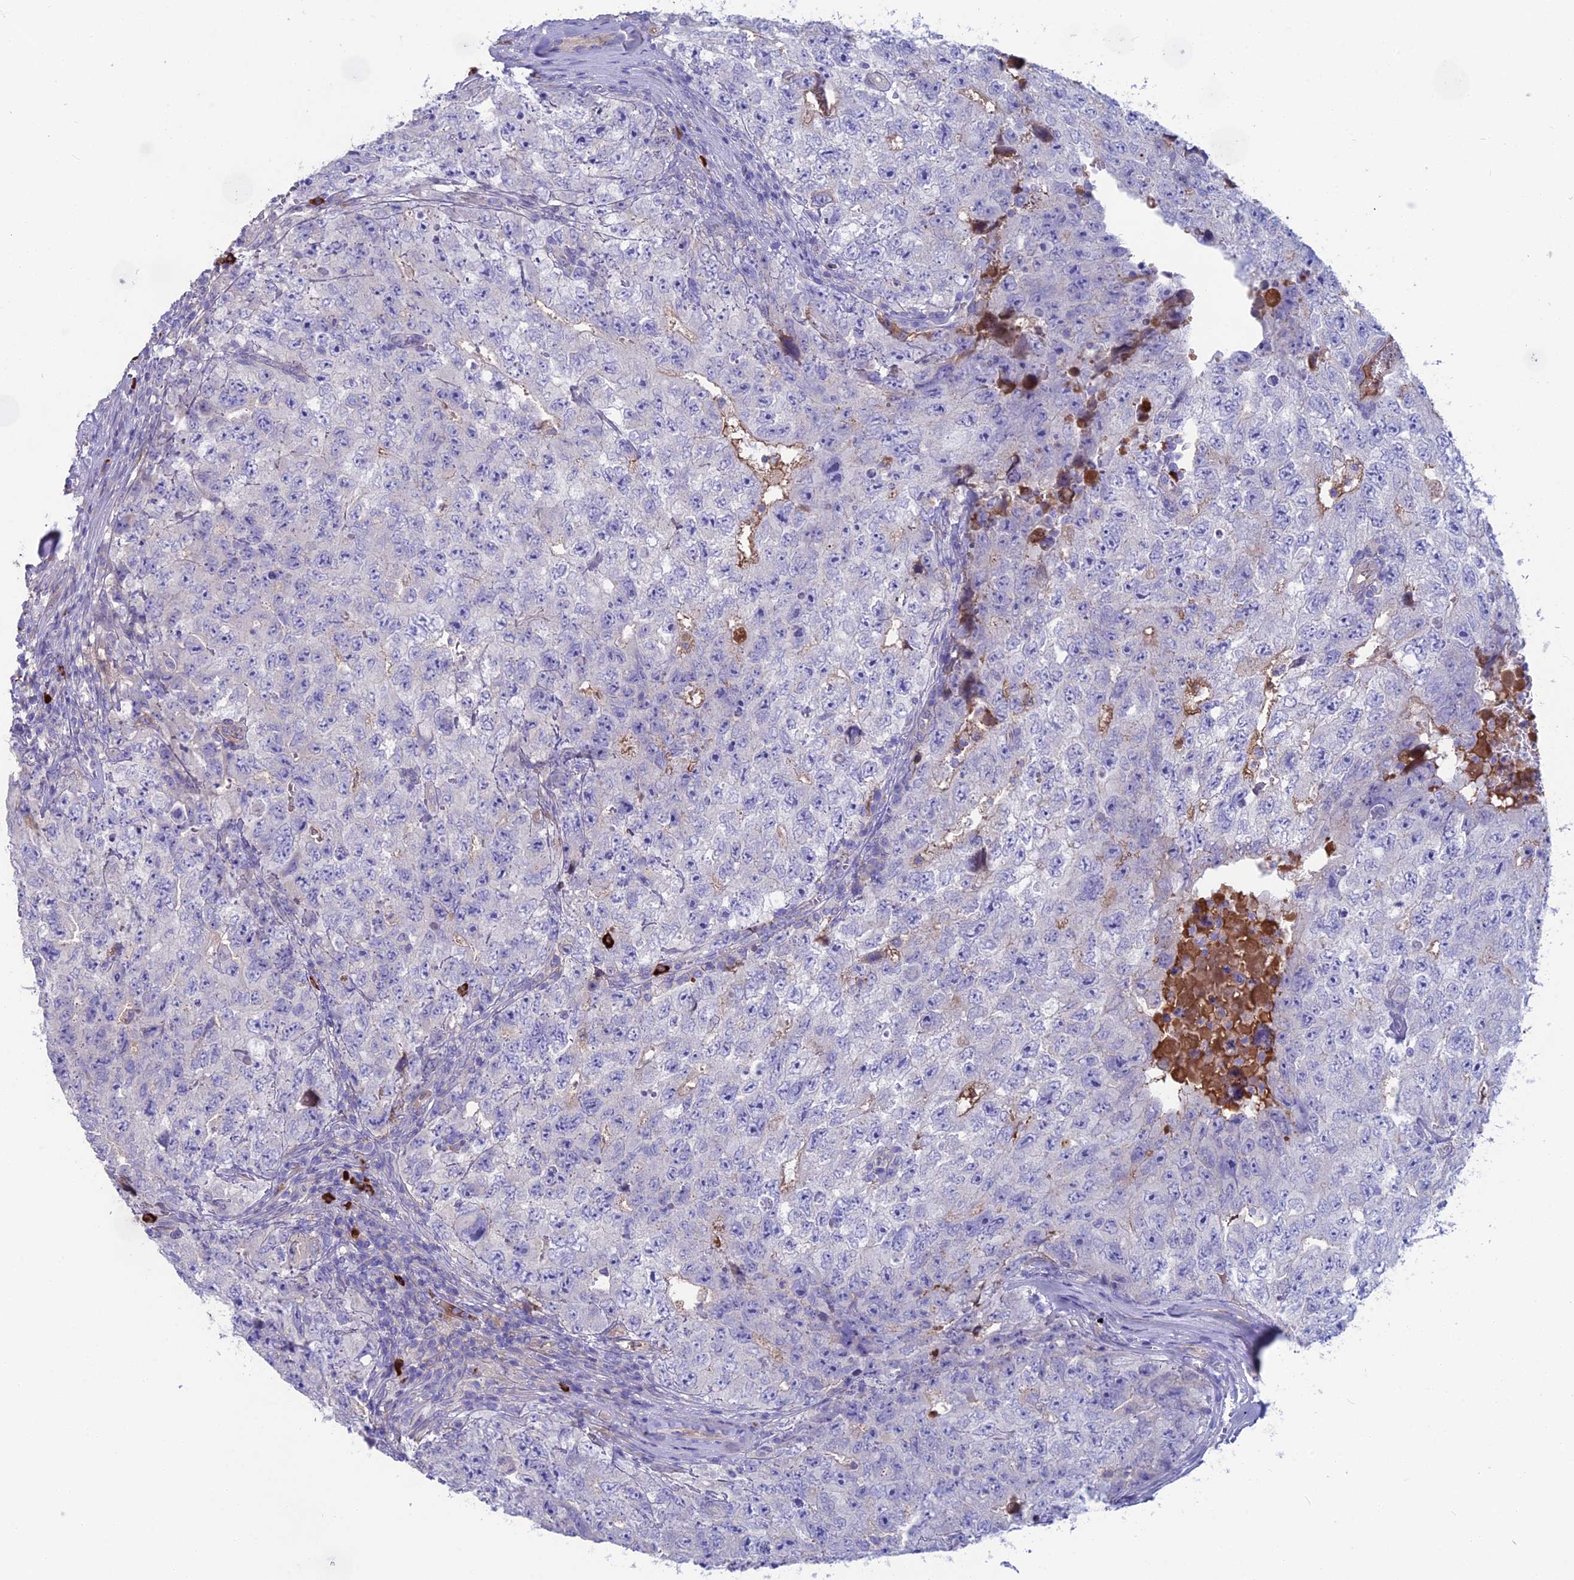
{"staining": {"intensity": "negative", "quantity": "none", "location": "none"}, "tissue": "testis cancer", "cell_type": "Tumor cells", "image_type": "cancer", "snomed": [{"axis": "morphology", "description": "Carcinoma, Embryonal, NOS"}, {"axis": "topography", "description": "Testis"}], "caption": "This micrograph is of testis cancer (embryonal carcinoma) stained with immunohistochemistry (IHC) to label a protein in brown with the nuclei are counter-stained blue. There is no expression in tumor cells.", "gene": "SNAP91", "patient": {"sex": "male", "age": 17}}